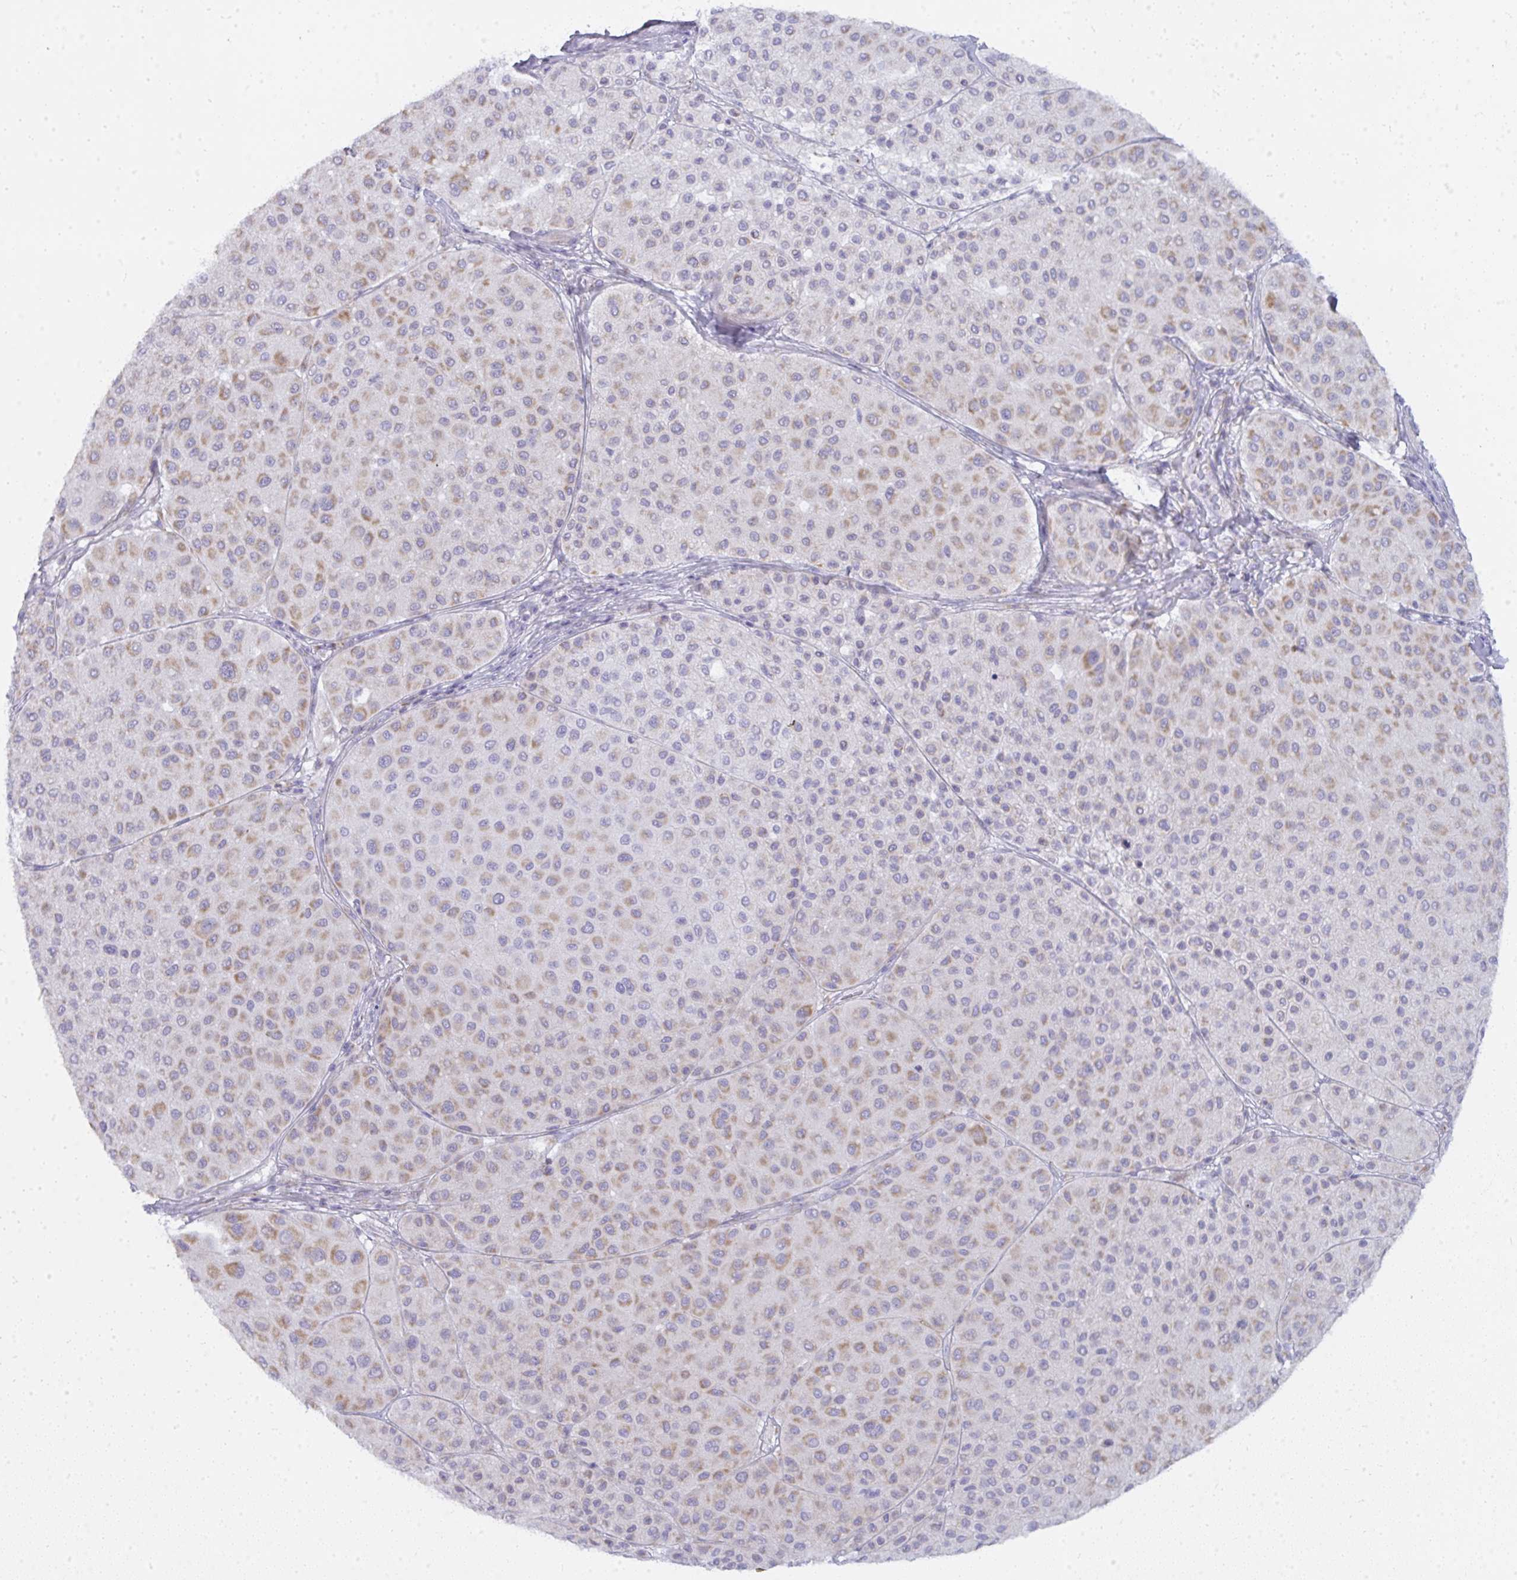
{"staining": {"intensity": "weak", "quantity": "25%-75%", "location": "cytoplasmic/membranous"}, "tissue": "melanoma", "cell_type": "Tumor cells", "image_type": "cancer", "snomed": [{"axis": "morphology", "description": "Malignant melanoma, Metastatic site"}, {"axis": "topography", "description": "Smooth muscle"}], "caption": "Immunohistochemistry (DAB) staining of melanoma displays weak cytoplasmic/membranous protein expression in about 25%-75% of tumor cells. Immunohistochemistry (ihc) stains the protein in brown and the nuclei are stained blue.", "gene": "ATG9A", "patient": {"sex": "male", "age": 41}}